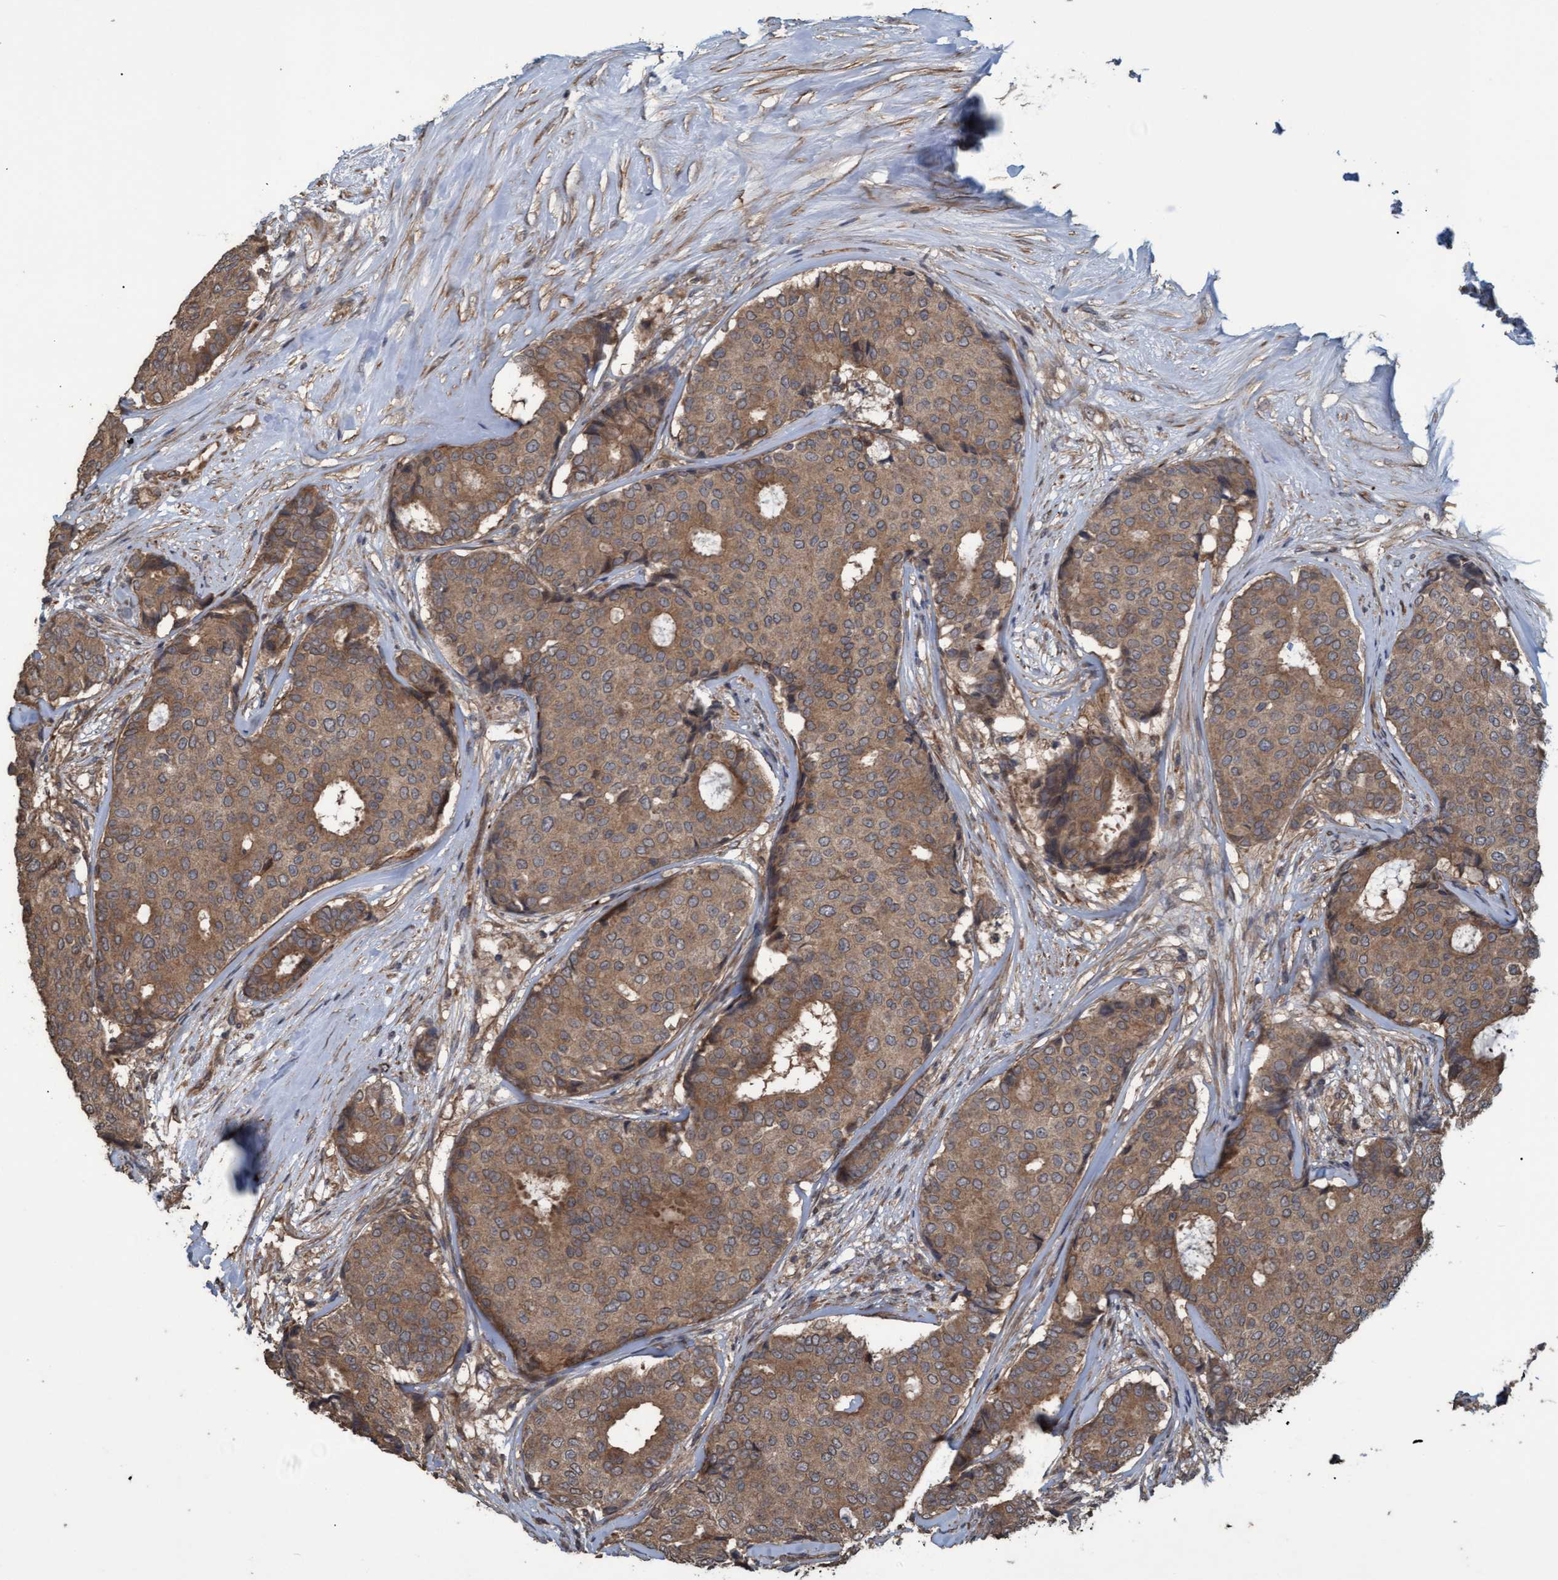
{"staining": {"intensity": "moderate", "quantity": ">75%", "location": "cytoplasmic/membranous"}, "tissue": "breast cancer", "cell_type": "Tumor cells", "image_type": "cancer", "snomed": [{"axis": "morphology", "description": "Duct carcinoma"}, {"axis": "topography", "description": "Breast"}], "caption": "Protein staining of breast cancer (invasive ductal carcinoma) tissue reveals moderate cytoplasmic/membranous positivity in approximately >75% of tumor cells.", "gene": "GGT6", "patient": {"sex": "female", "age": 75}}